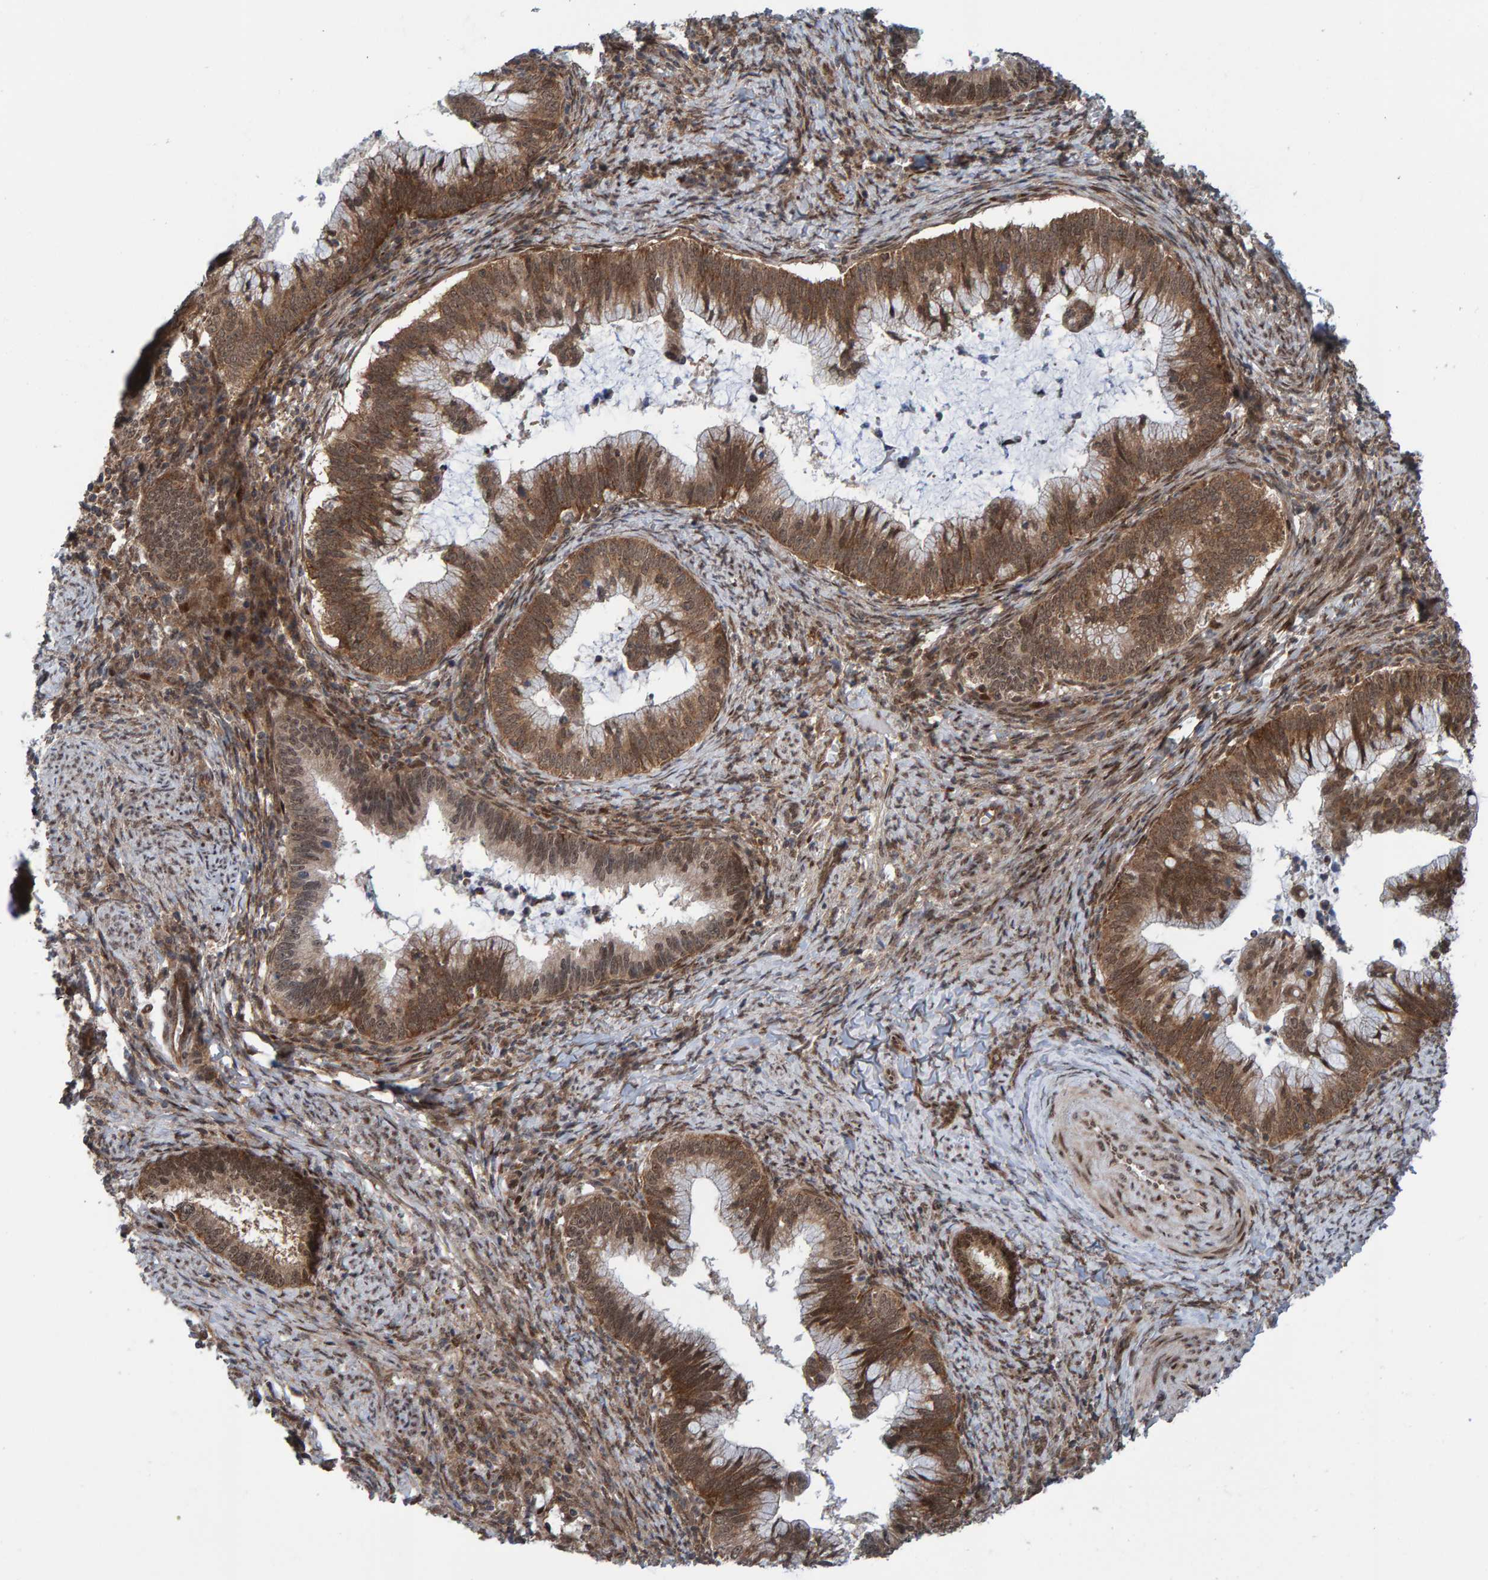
{"staining": {"intensity": "moderate", "quantity": ">75%", "location": "cytoplasmic/membranous"}, "tissue": "cervical cancer", "cell_type": "Tumor cells", "image_type": "cancer", "snomed": [{"axis": "morphology", "description": "Adenocarcinoma, NOS"}, {"axis": "topography", "description": "Cervix"}], "caption": "Immunohistochemistry (DAB (3,3'-diaminobenzidine)) staining of human adenocarcinoma (cervical) displays moderate cytoplasmic/membranous protein expression in approximately >75% of tumor cells.", "gene": "ZNF366", "patient": {"sex": "female", "age": 36}}